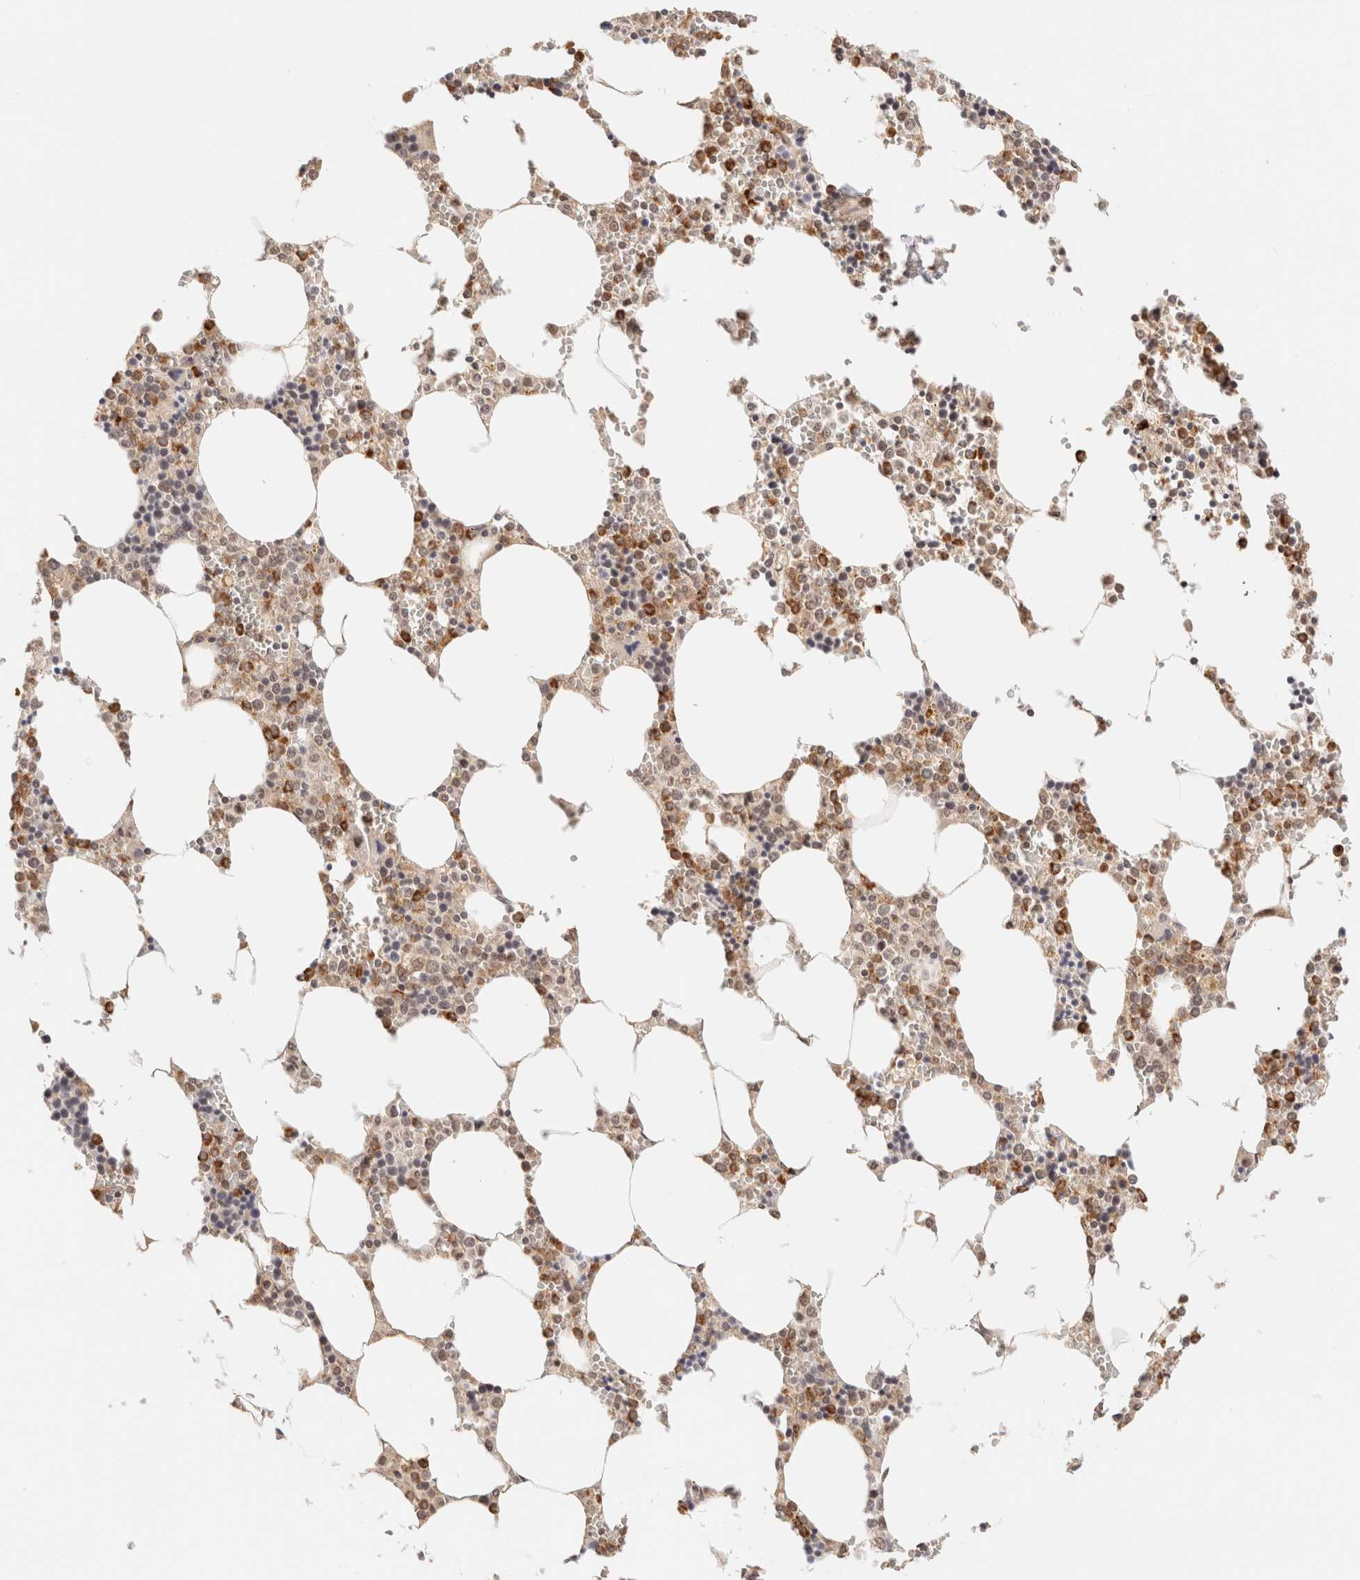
{"staining": {"intensity": "weak", "quantity": ">75%", "location": "cytoplasmic/membranous"}, "tissue": "bone marrow", "cell_type": "Hematopoietic cells", "image_type": "normal", "snomed": [{"axis": "morphology", "description": "Normal tissue, NOS"}, {"axis": "topography", "description": "Bone marrow"}], "caption": "Immunohistochemical staining of unremarkable bone marrow demonstrates >75% levels of weak cytoplasmic/membranous protein expression in about >75% of hematopoietic cells.", "gene": "BRPF3", "patient": {"sex": "male", "age": 70}}